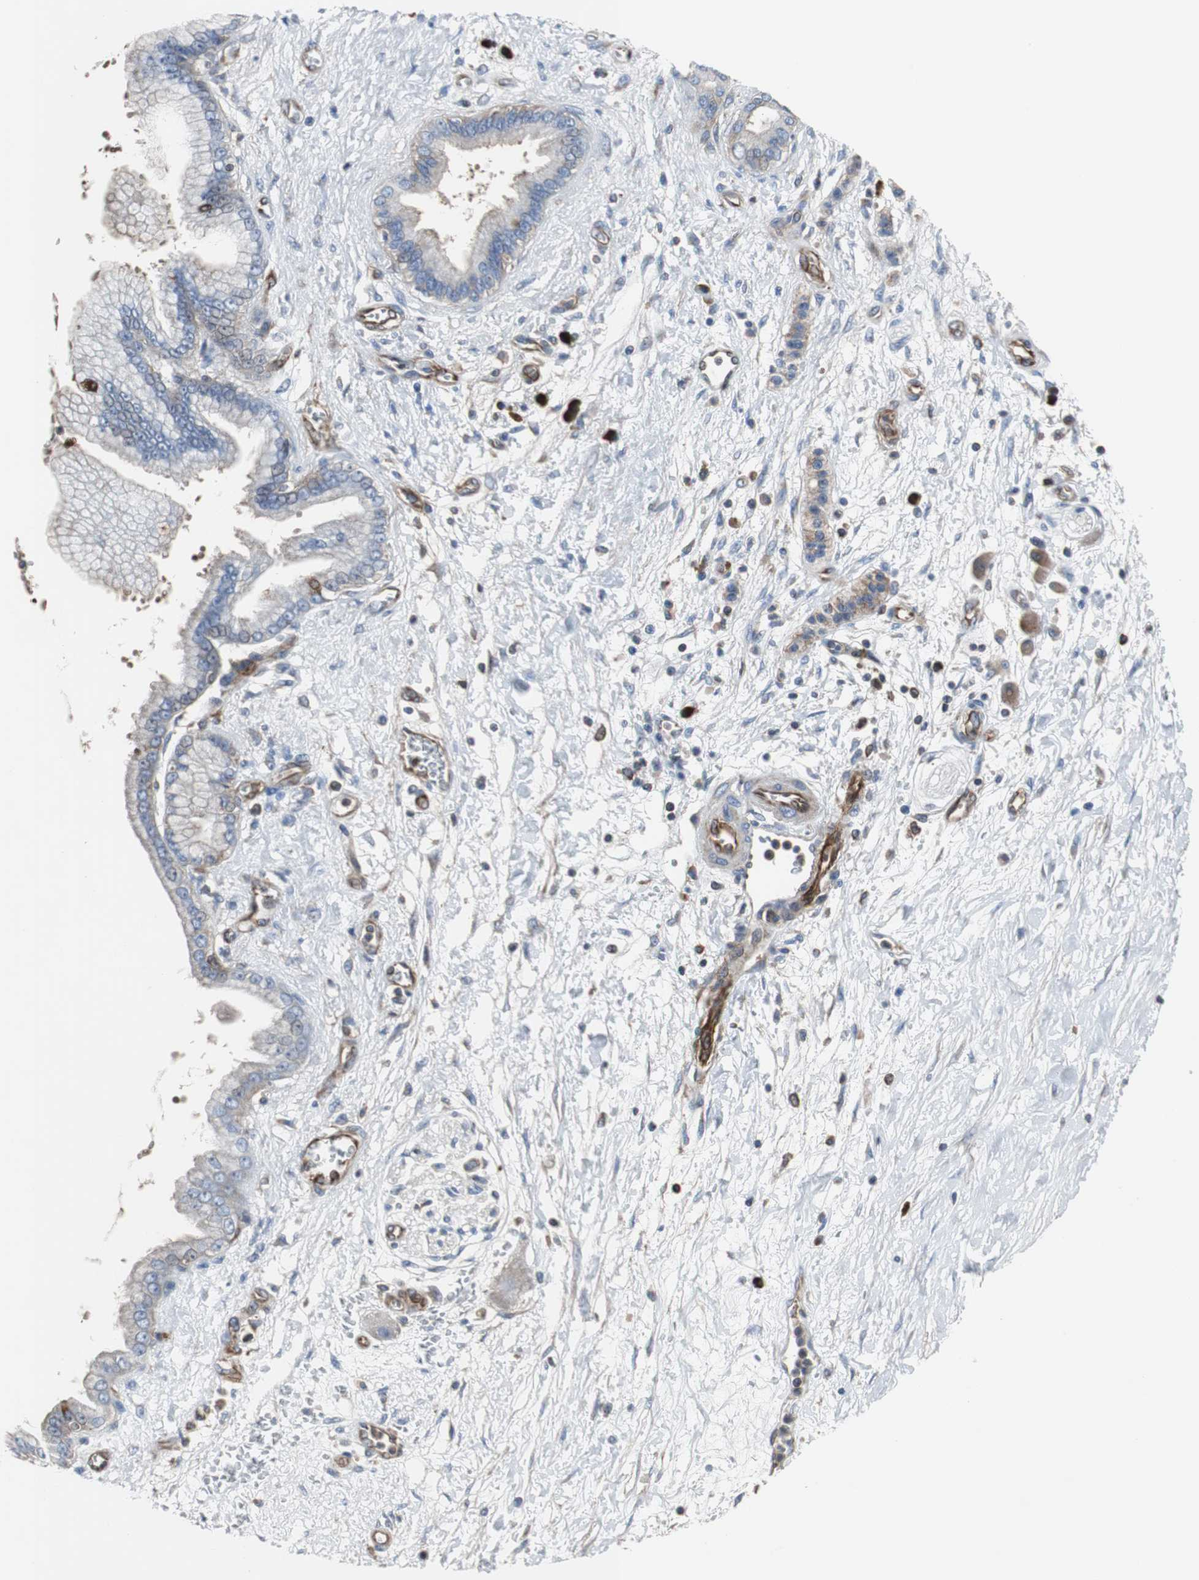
{"staining": {"intensity": "weak", "quantity": ">75%", "location": "cytoplasmic/membranous"}, "tissue": "pancreatic cancer", "cell_type": "Tumor cells", "image_type": "cancer", "snomed": [{"axis": "morphology", "description": "Adenocarcinoma, NOS"}, {"axis": "topography", "description": "Pancreas"}], "caption": "Immunohistochemical staining of human pancreatic adenocarcinoma reveals low levels of weak cytoplasmic/membranous protein staining in approximately >75% of tumor cells.", "gene": "PLCG2", "patient": {"sex": "male", "age": 59}}